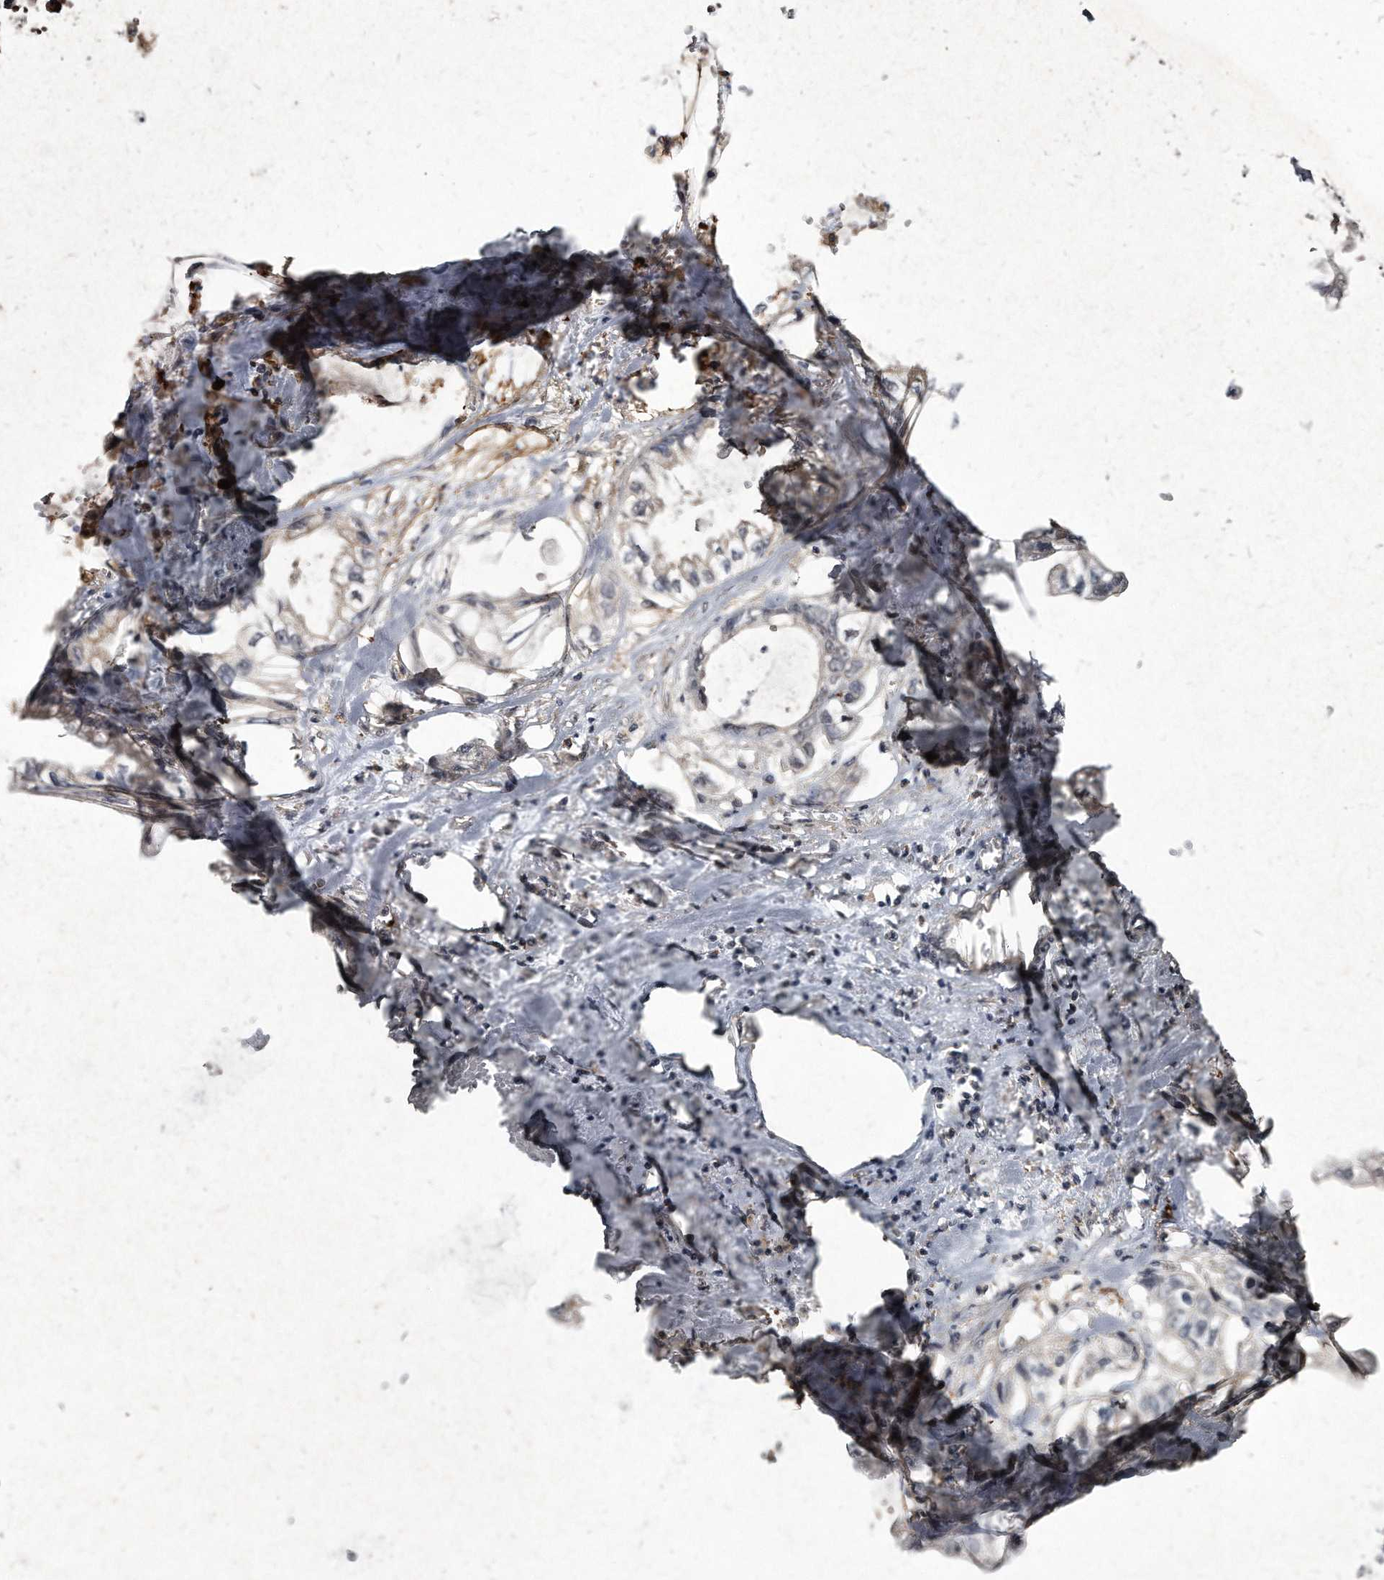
{"staining": {"intensity": "negative", "quantity": "none", "location": "none"}, "tissue": "stomach cancer", "cell_type": "Tumor cells", "image_type": "cancer", "snomed": [{"axis": "morphology", "description": "Normal tissue, NOS"}, {"axis": "morphology", "description": "Adenocarcinoma, NOS"}, {"axis": "topography", "description": "Stomach"}], "caption": "Tumor cells show no significant expression in stomach cancer.", "gene": "KLHDC3", "patient": {"sex": "male", "age": 62}}